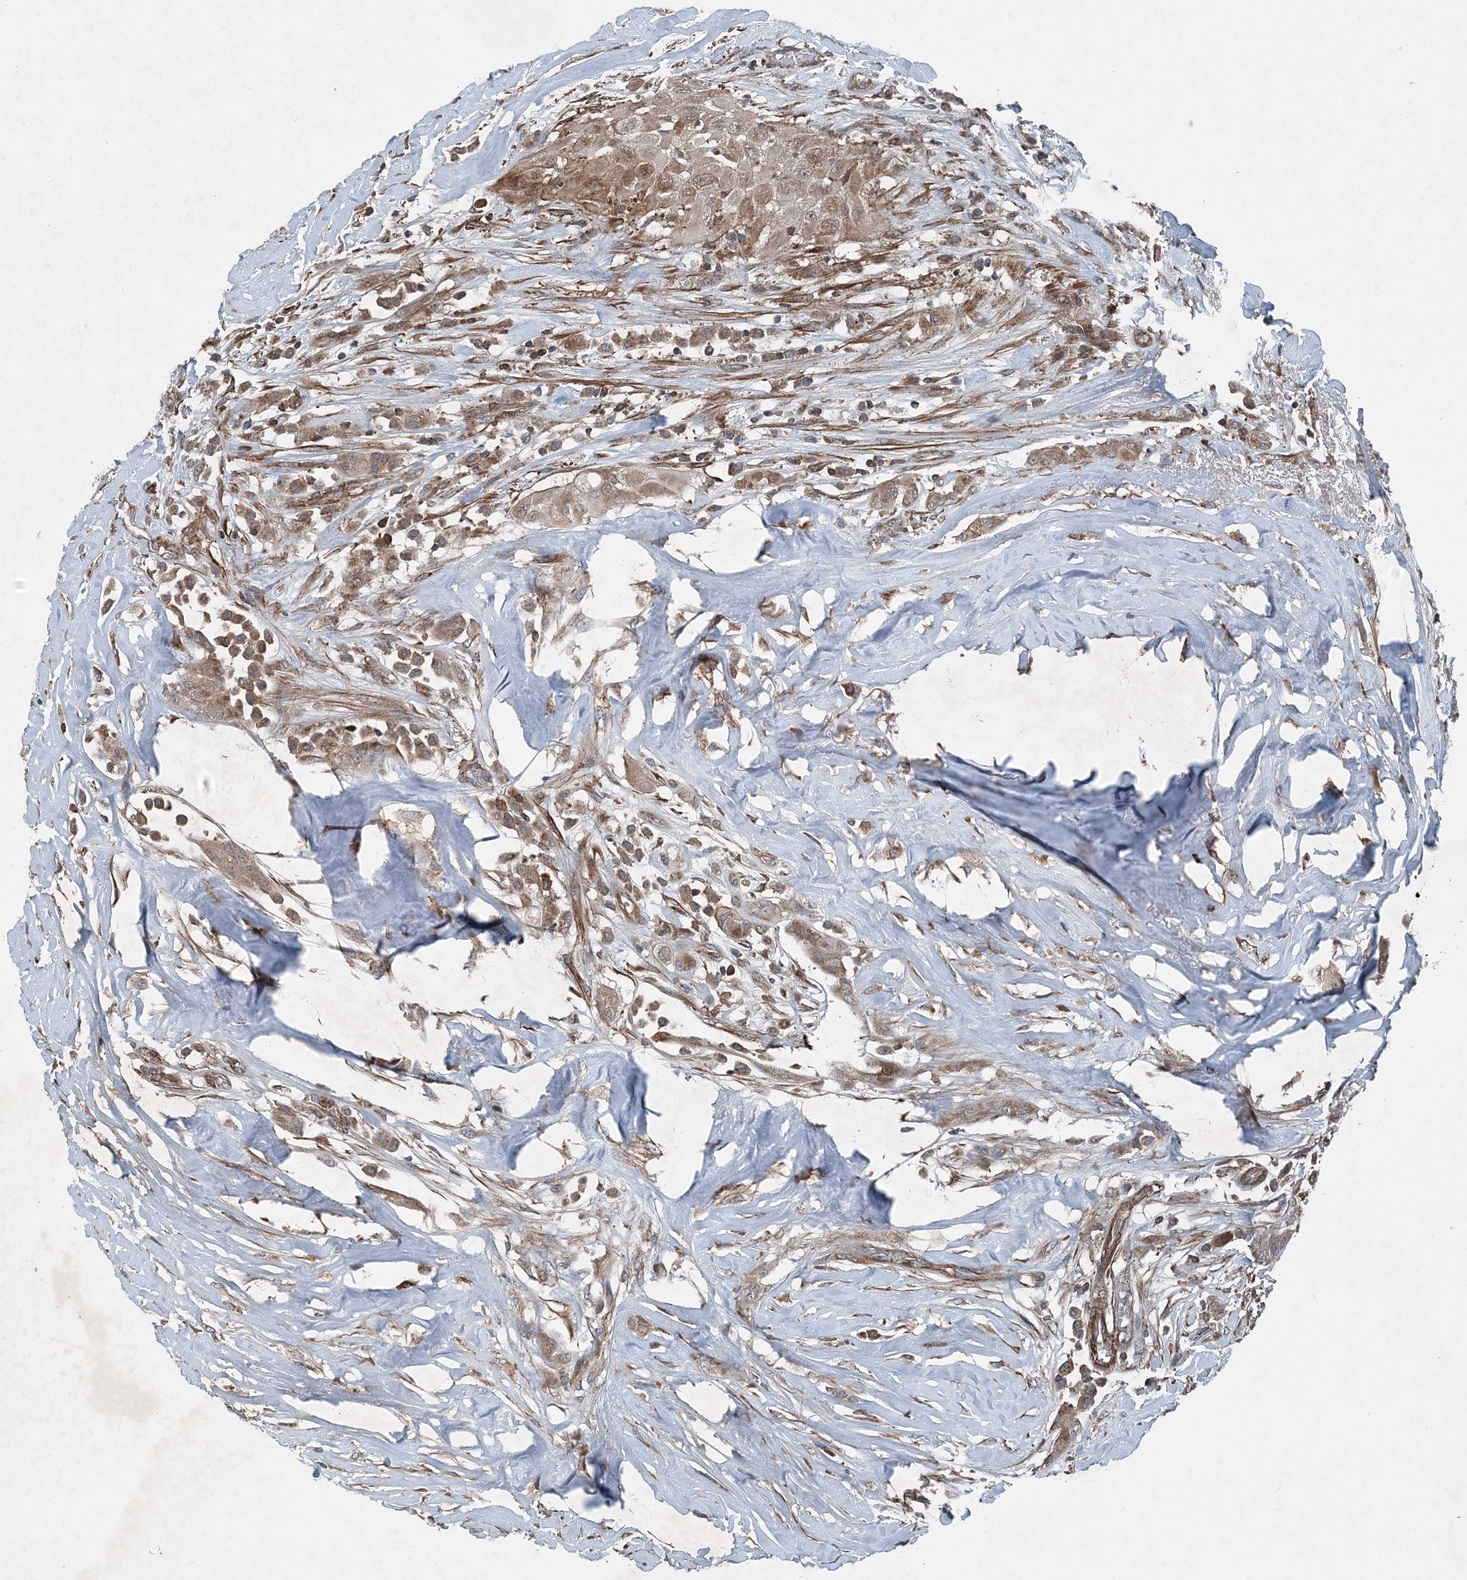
{"staining": {"intensity": "weak", "quantity": ">75%", "location": "cytoplasmic/membranous"}, "tissue": "thyroid cancer", "cell_type": "Tumor cells", "image_type": "cancer", "snomed": [{"axis": "morphology", "description": "Papillary adenocarcinoma, NOS"}, {"axis": "topography", "description": "Thyroid gland"}], "caption": "Human thyroid papillary adenocarcinoma stained for a protein (brown) displays weak cytoplasmic/membranous positive expression in approximately >75% of tumor cells.", "gene": "NDUFA2", "patient": {"sex": "female", "age": 59}}